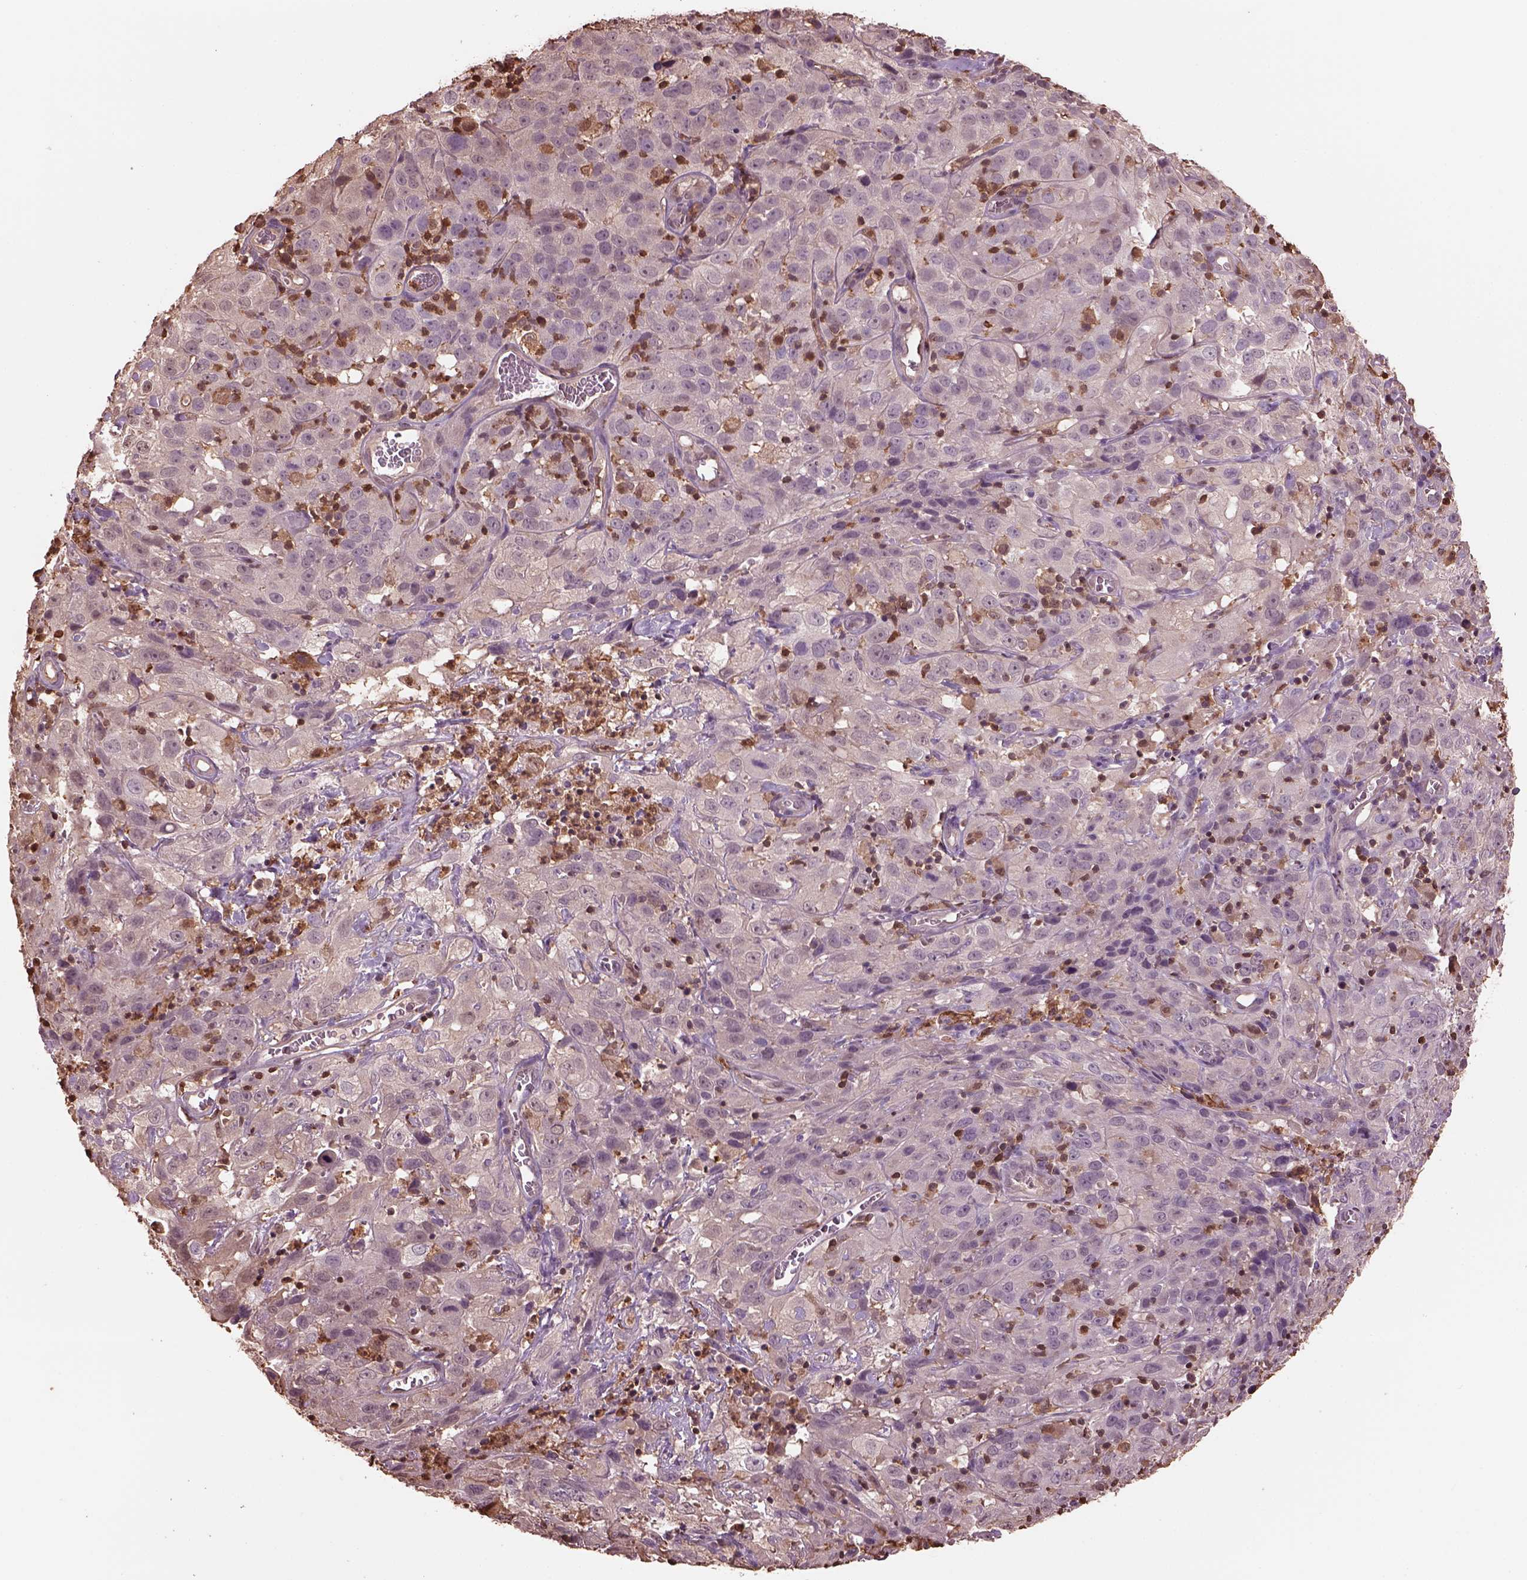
{"staining": {"intensity": "weak", "quantity": ">75%", "location": "cytoplasmic/membranous"}, "tissue": "cervical cancer", "cell_type": "Tumor cells", "image_type": "cancer", "snomed": [{"axis": "morphology", "description": "Squamous cell carcinoma, NOS"}, {"axis": "topography", "description": "Cervix"}], "caption": "This micrograph displays cervical squamous cell carcinoma stained with immunohistochemistry to label a protein in brown. The cytoplasmic/membranous of tumor cells show weak positivity for the protein. Nuclei are counter-stained blue.", "gene": "IL31RA", "patient": {"sex": "female", "age": 32}}